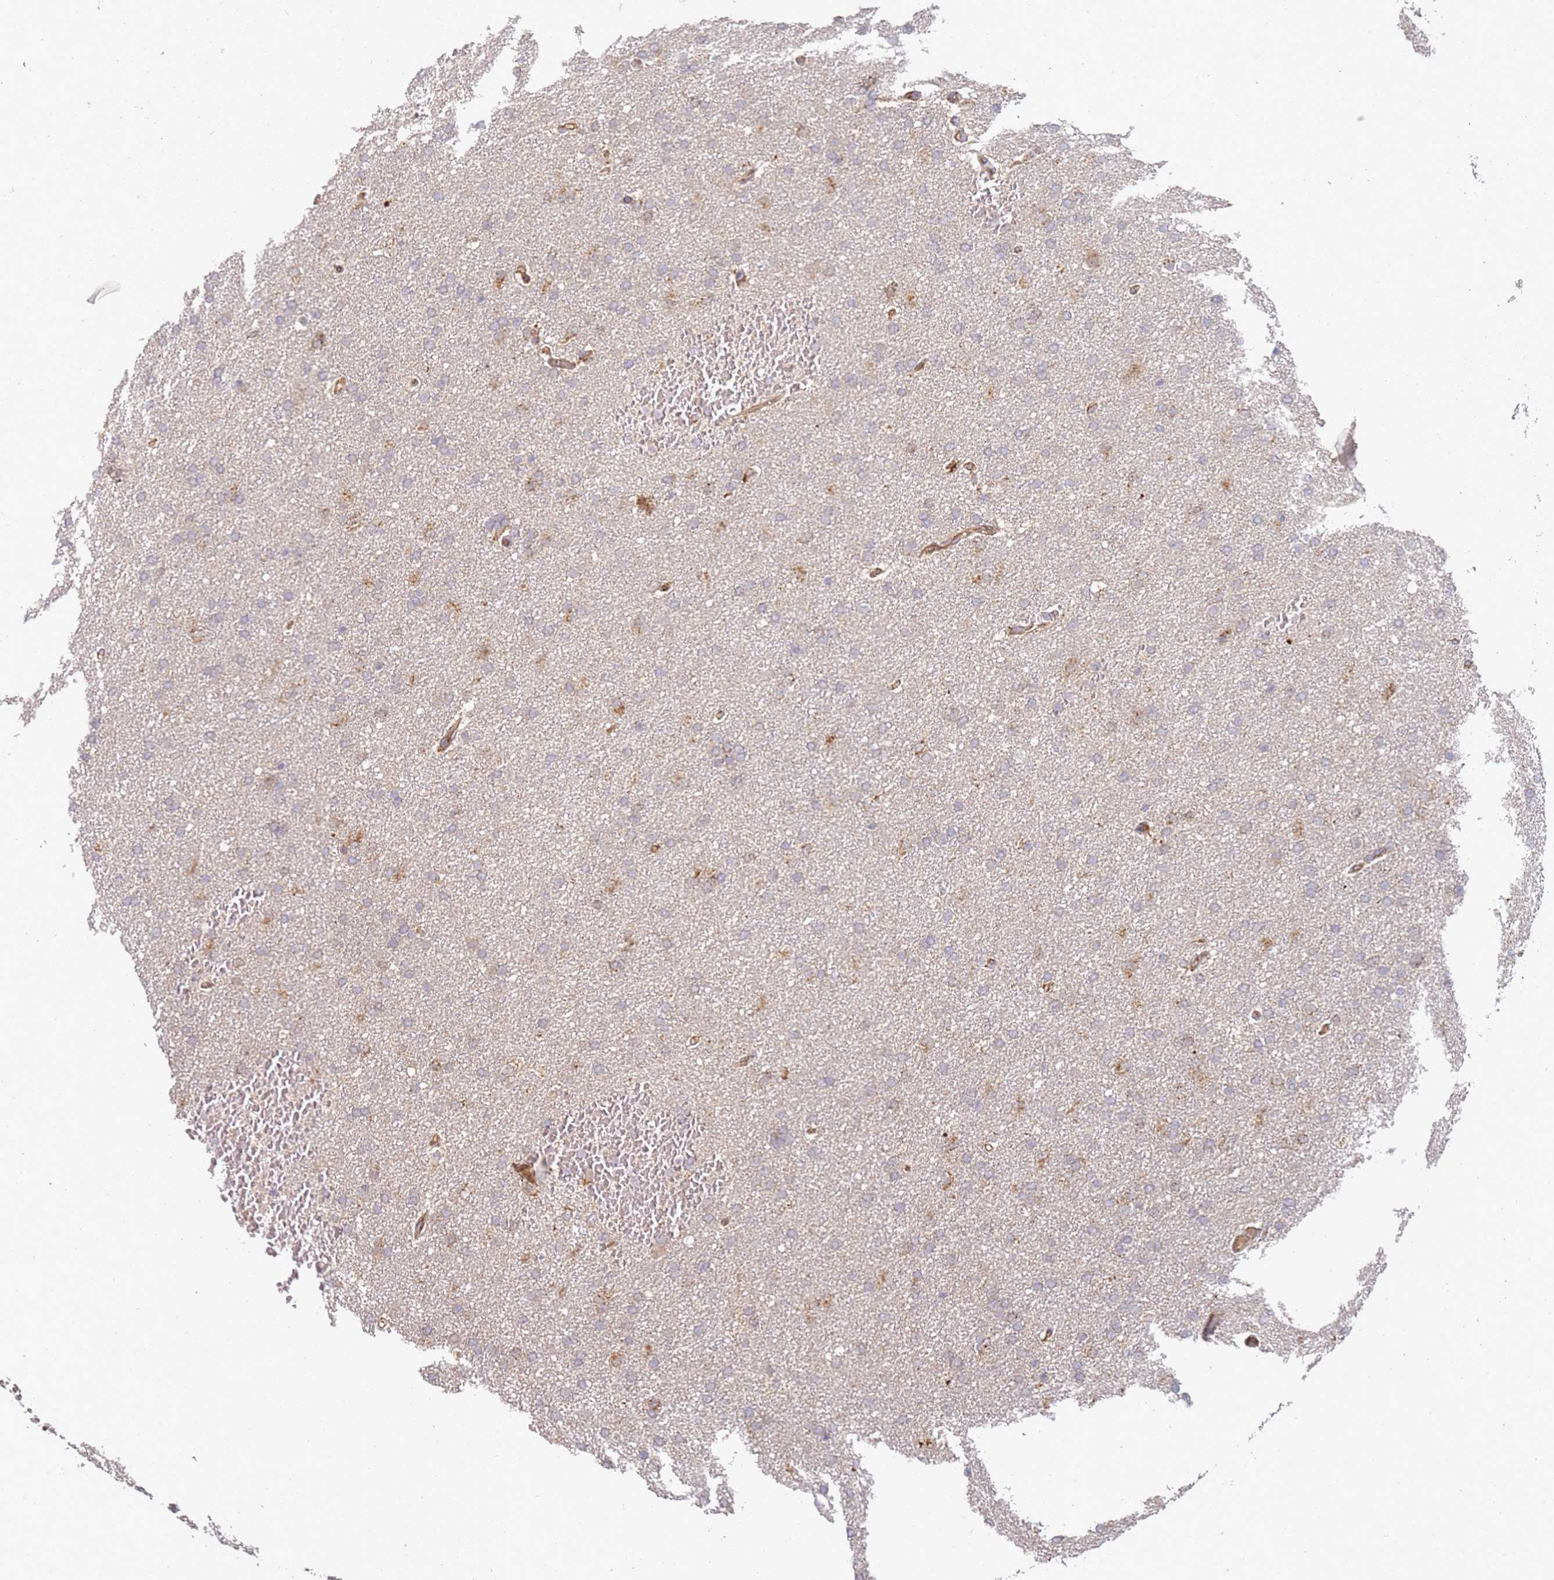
{"staining": {"intensity": "weak", "quantity": "<25%", "location": "cytoplasmic/membranous"}, "tissue": "glioma", "cell_type": "Tumor cells", "image_type": "cancer", "snomed": [{"axis": "morphology", "description": "Glioma, malignant, High grade"}, {"axis": "topography", "description": "Cerebral cortex"}], "caption": "Immunohistochemistry histopathology image of neoplastic tissue: high-grade glioma (malignant) stained with DAB (3,3'-diaminobenzidine) shows no significant protein positivity in tumor cells.", "gene": "ABCB6", "patient": {"sex": "female", "age": 36}}